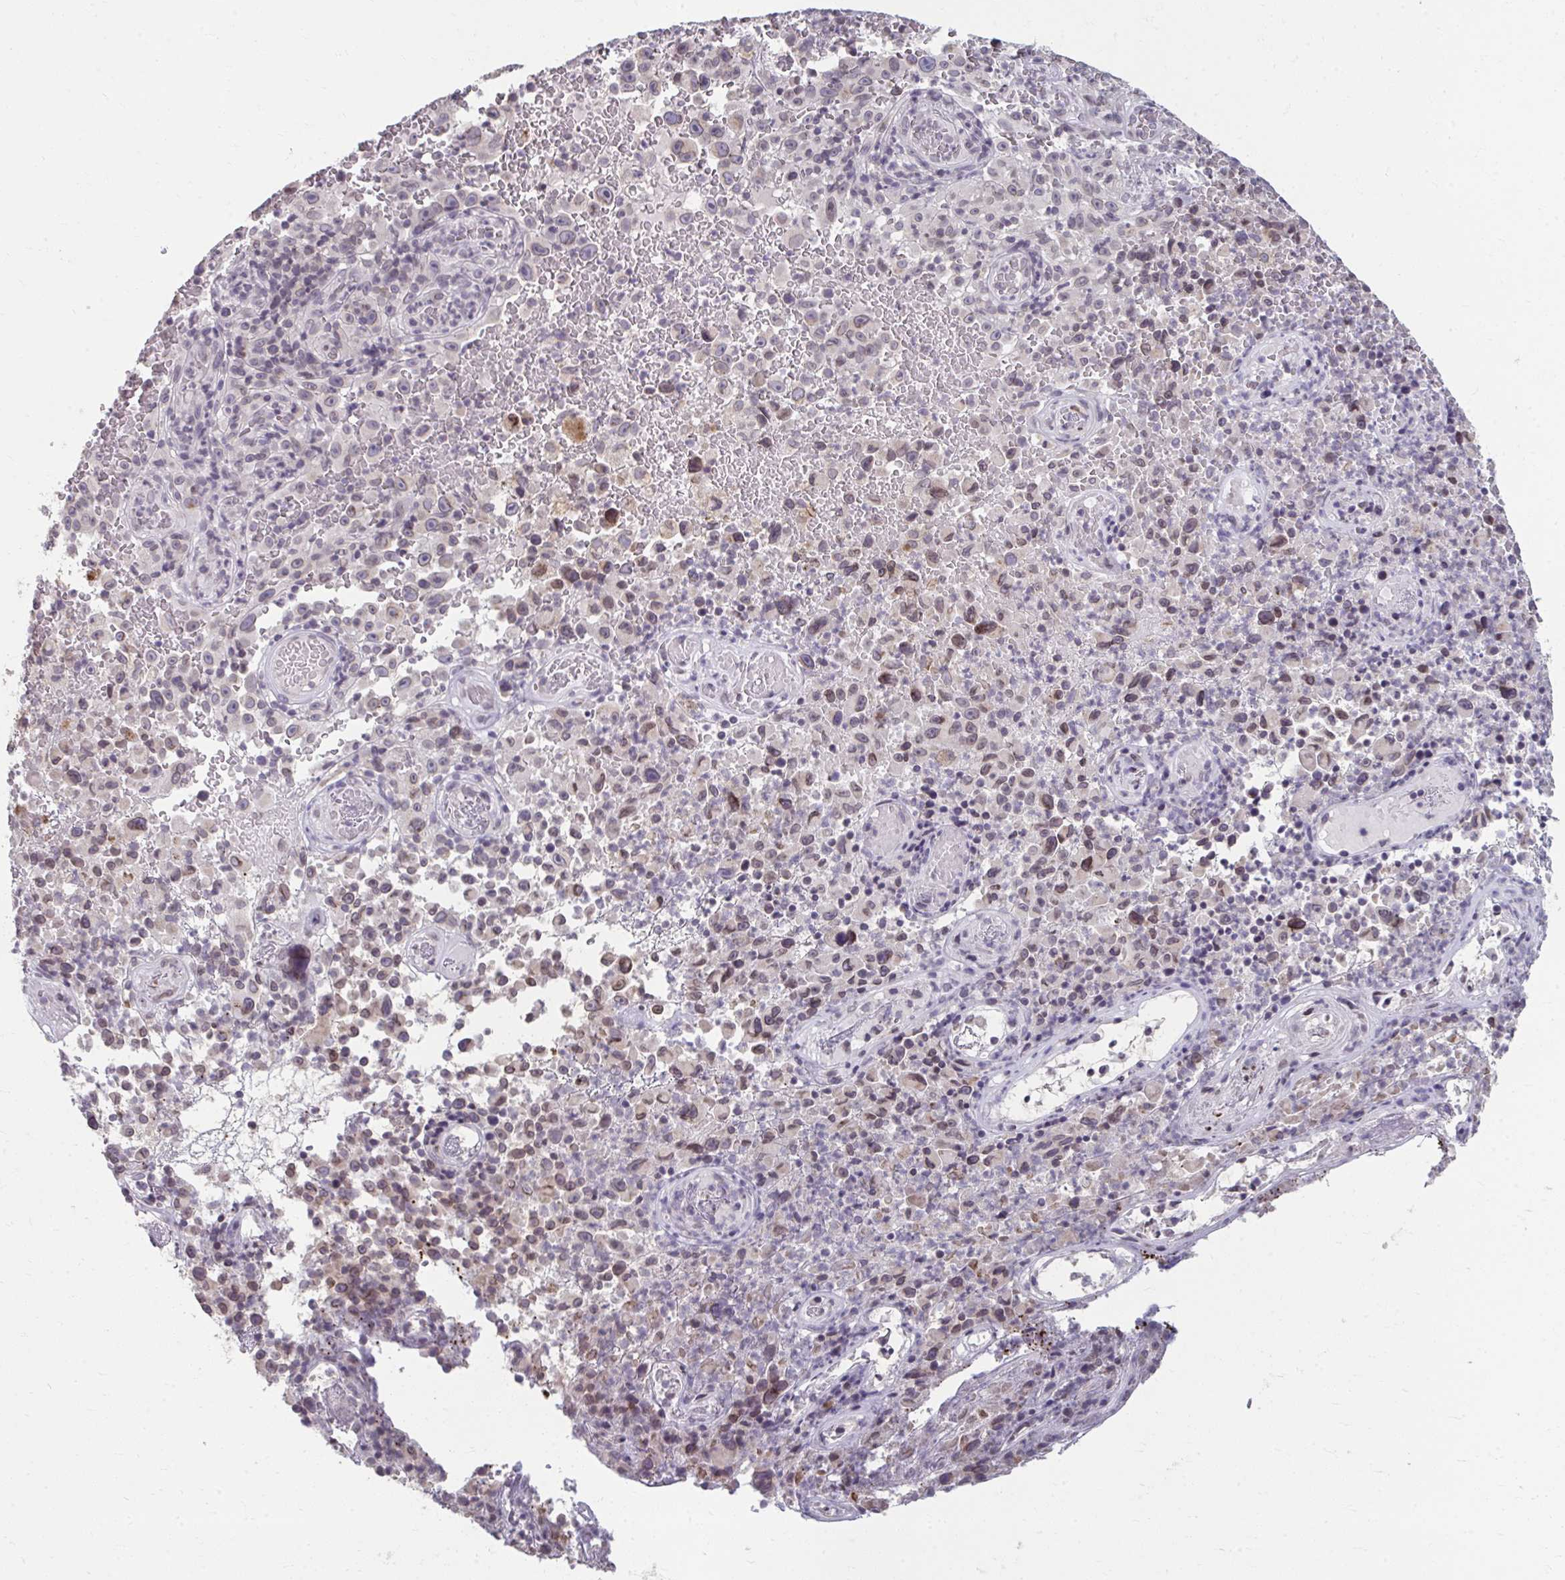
{"staining": {"intensity": "moderate", "quantity": "<25%", "location": "cytoplasmic/membranous,nuclear"}, "tissue": "melanoma", "cell_type": "Tumor cells", "image_type": "cancer", "snomed": [{"axis": "morphology", "description": "Malignant melanoma, NOS"}, {"axis": "topography", "description": "Skin"}], "caption": "Brown immunohistochemical staining in human melanoma exhibits moderate cytoplasmic/membranous and nuclear staining in about <25% of tumor cells. The protein is stained brown, and the nuclei are stained in blue (DAB (3,3'-diaminobenzidine) IHC with brightfield microscopy, high magnification).", "gene": "NUP133", "patient": {"sex": "female", "age": 82}}